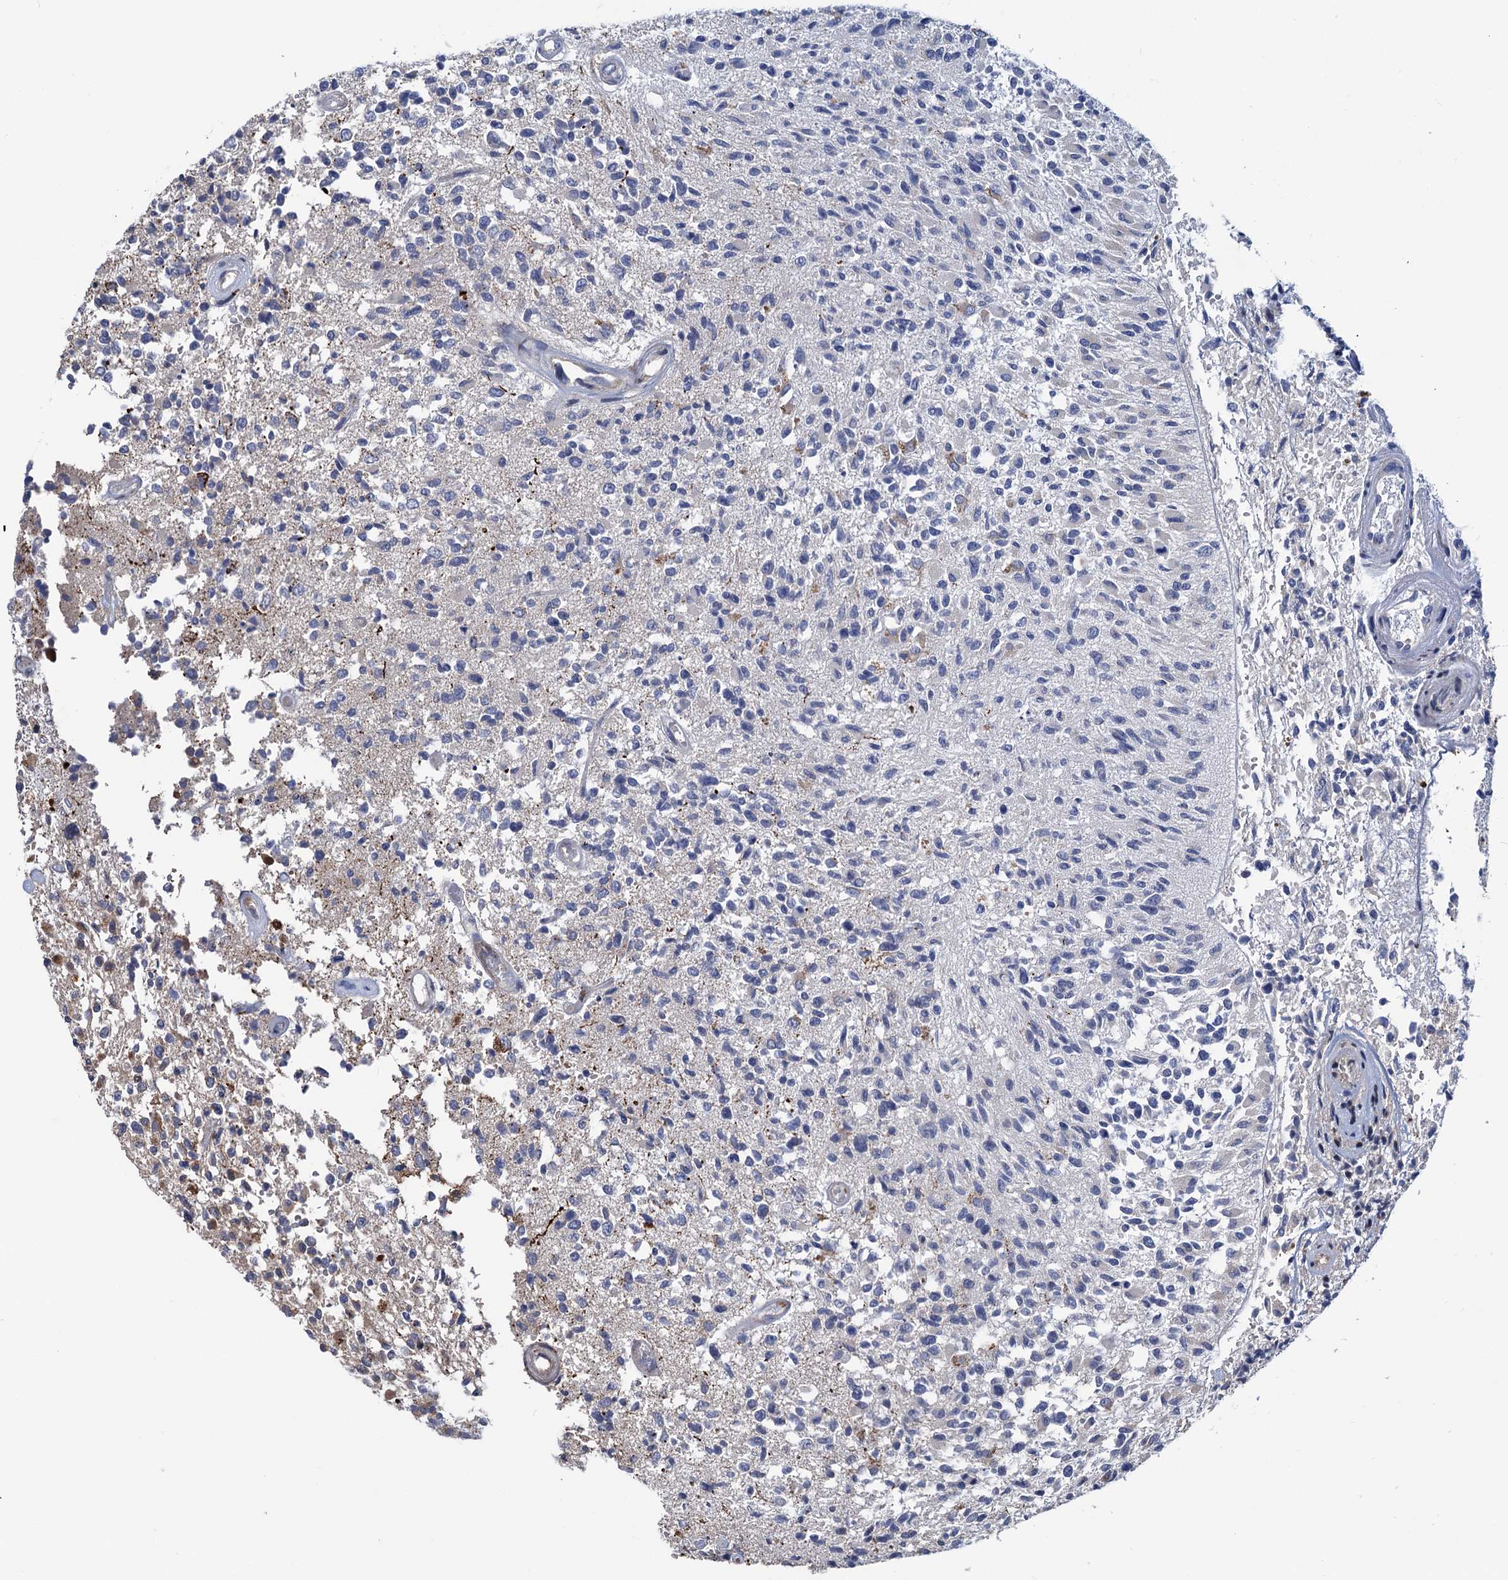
{"staining": {"intensity": "negative", "quantity": "none", "location": "none"}, "tissue": "glioma", "cell_type": "Tumor cells", "image_type": "cancer", "snomed": [{"axis": "morphology", "description": "Glioma, malignant, High grade"}, {"axis": "morphology", "description": "Glioblastoma, NOS"}, {"axis": "topography", "description": "Brain"}], "caption": "High power microscopy histopathology image of an IHC photomicrograph of glioma, revealing no significant expression in tumor cells. (Stains: DAB IHC with hematoxylin counter stain, Microscopy: brightfield microscopy at high magnification).", "gene": "UBR1", "patient": {"sex": "male", "age": 60}}